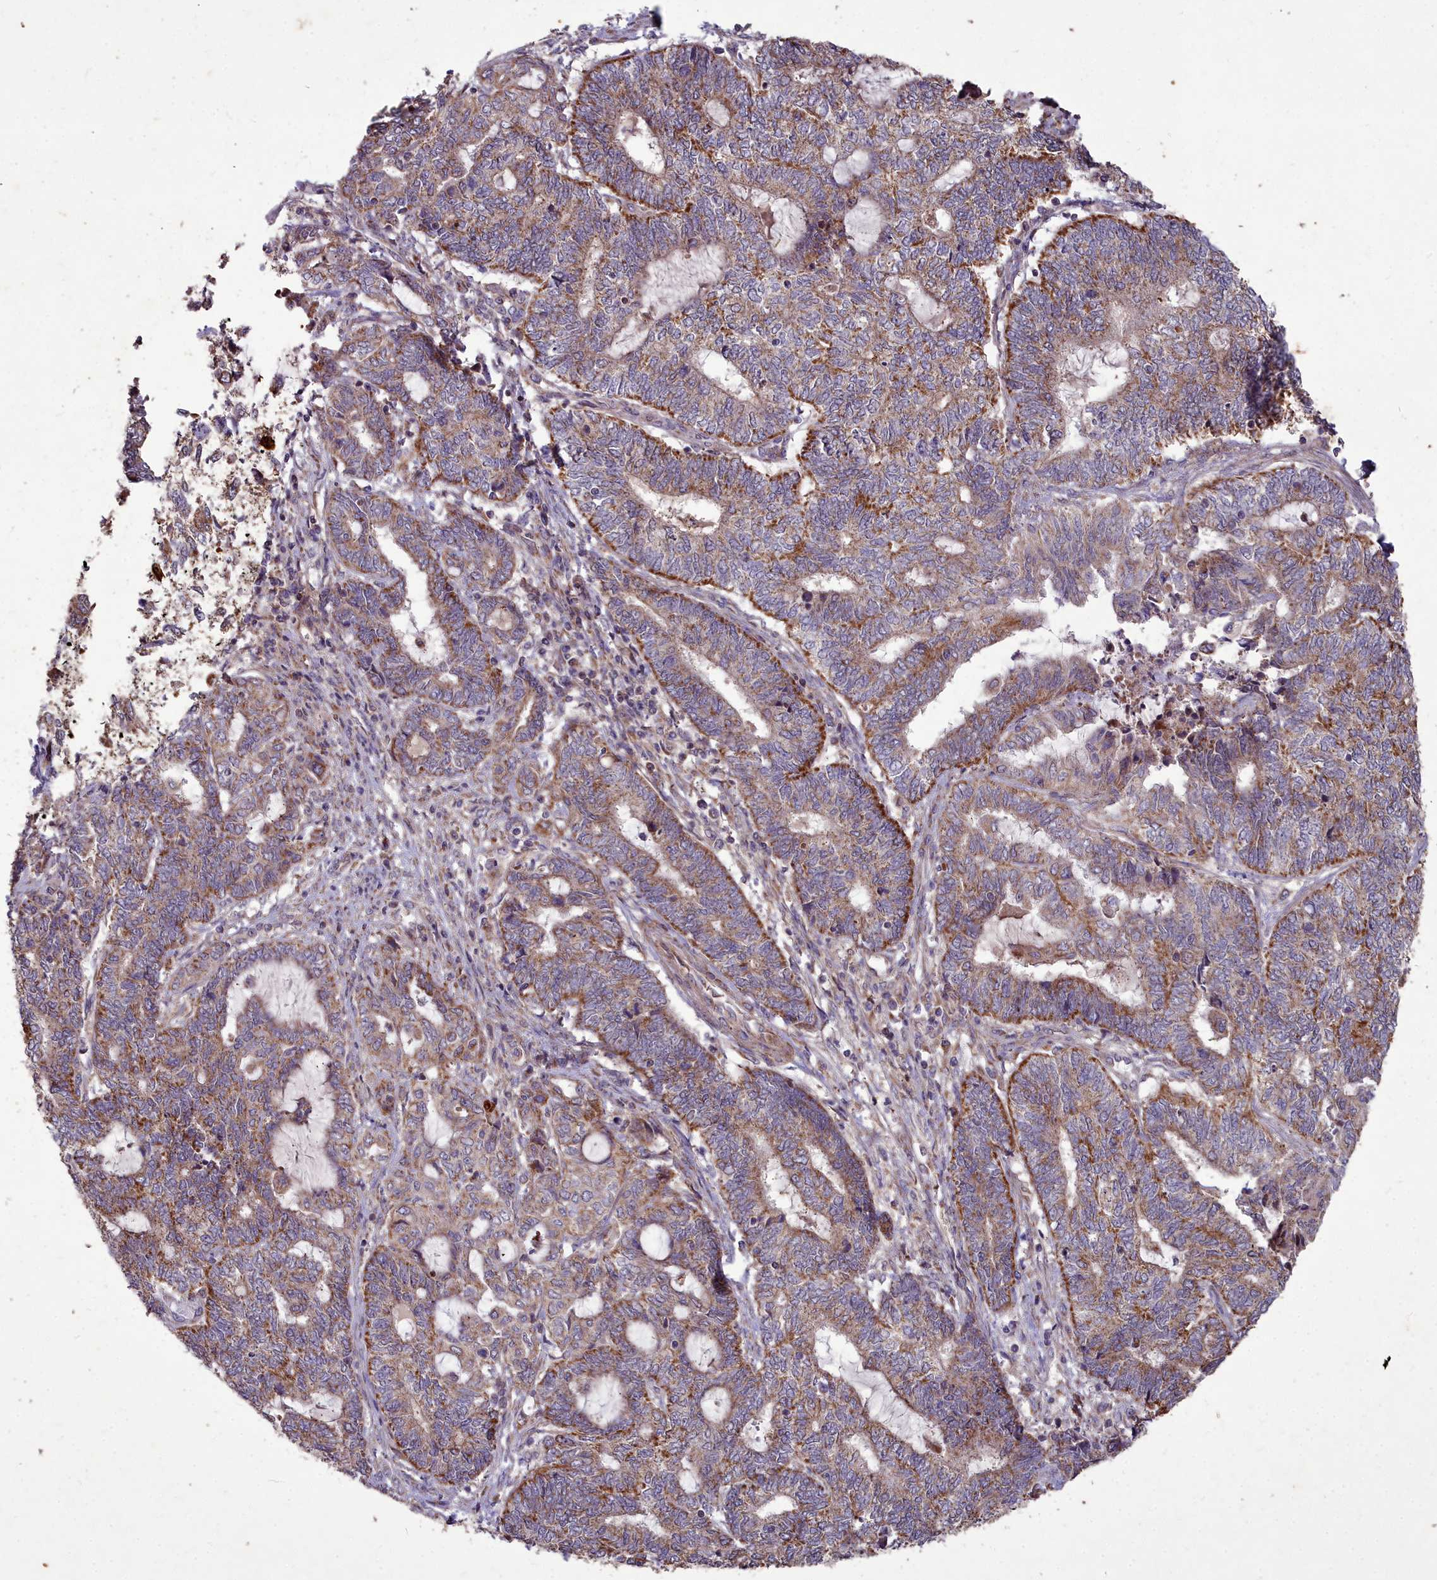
{"staining": {"intensity": "moderate", "quantity": ">75%", "location": "cytoplasmic/membranous"}, "tissue": "endometrial cancer", "cell_type": "Tumor cells", "image_type": "cancer", "snomed": [{"axis": "morphology", "description": "Adenocarcinoma, NOS"}, {"axis": "topography", "description": "Uterus"}, {"axis": "topography", "description": "Endometrium"}], "caption": "Immunohistochemical staining of human endometrial adenocarcinoma shows medium levels of moderate cytoplasmic/membranous expression in approximately >75% of tumor cells.", "gene": "COX11", "patient": {"sex": "female", "age": 70}}